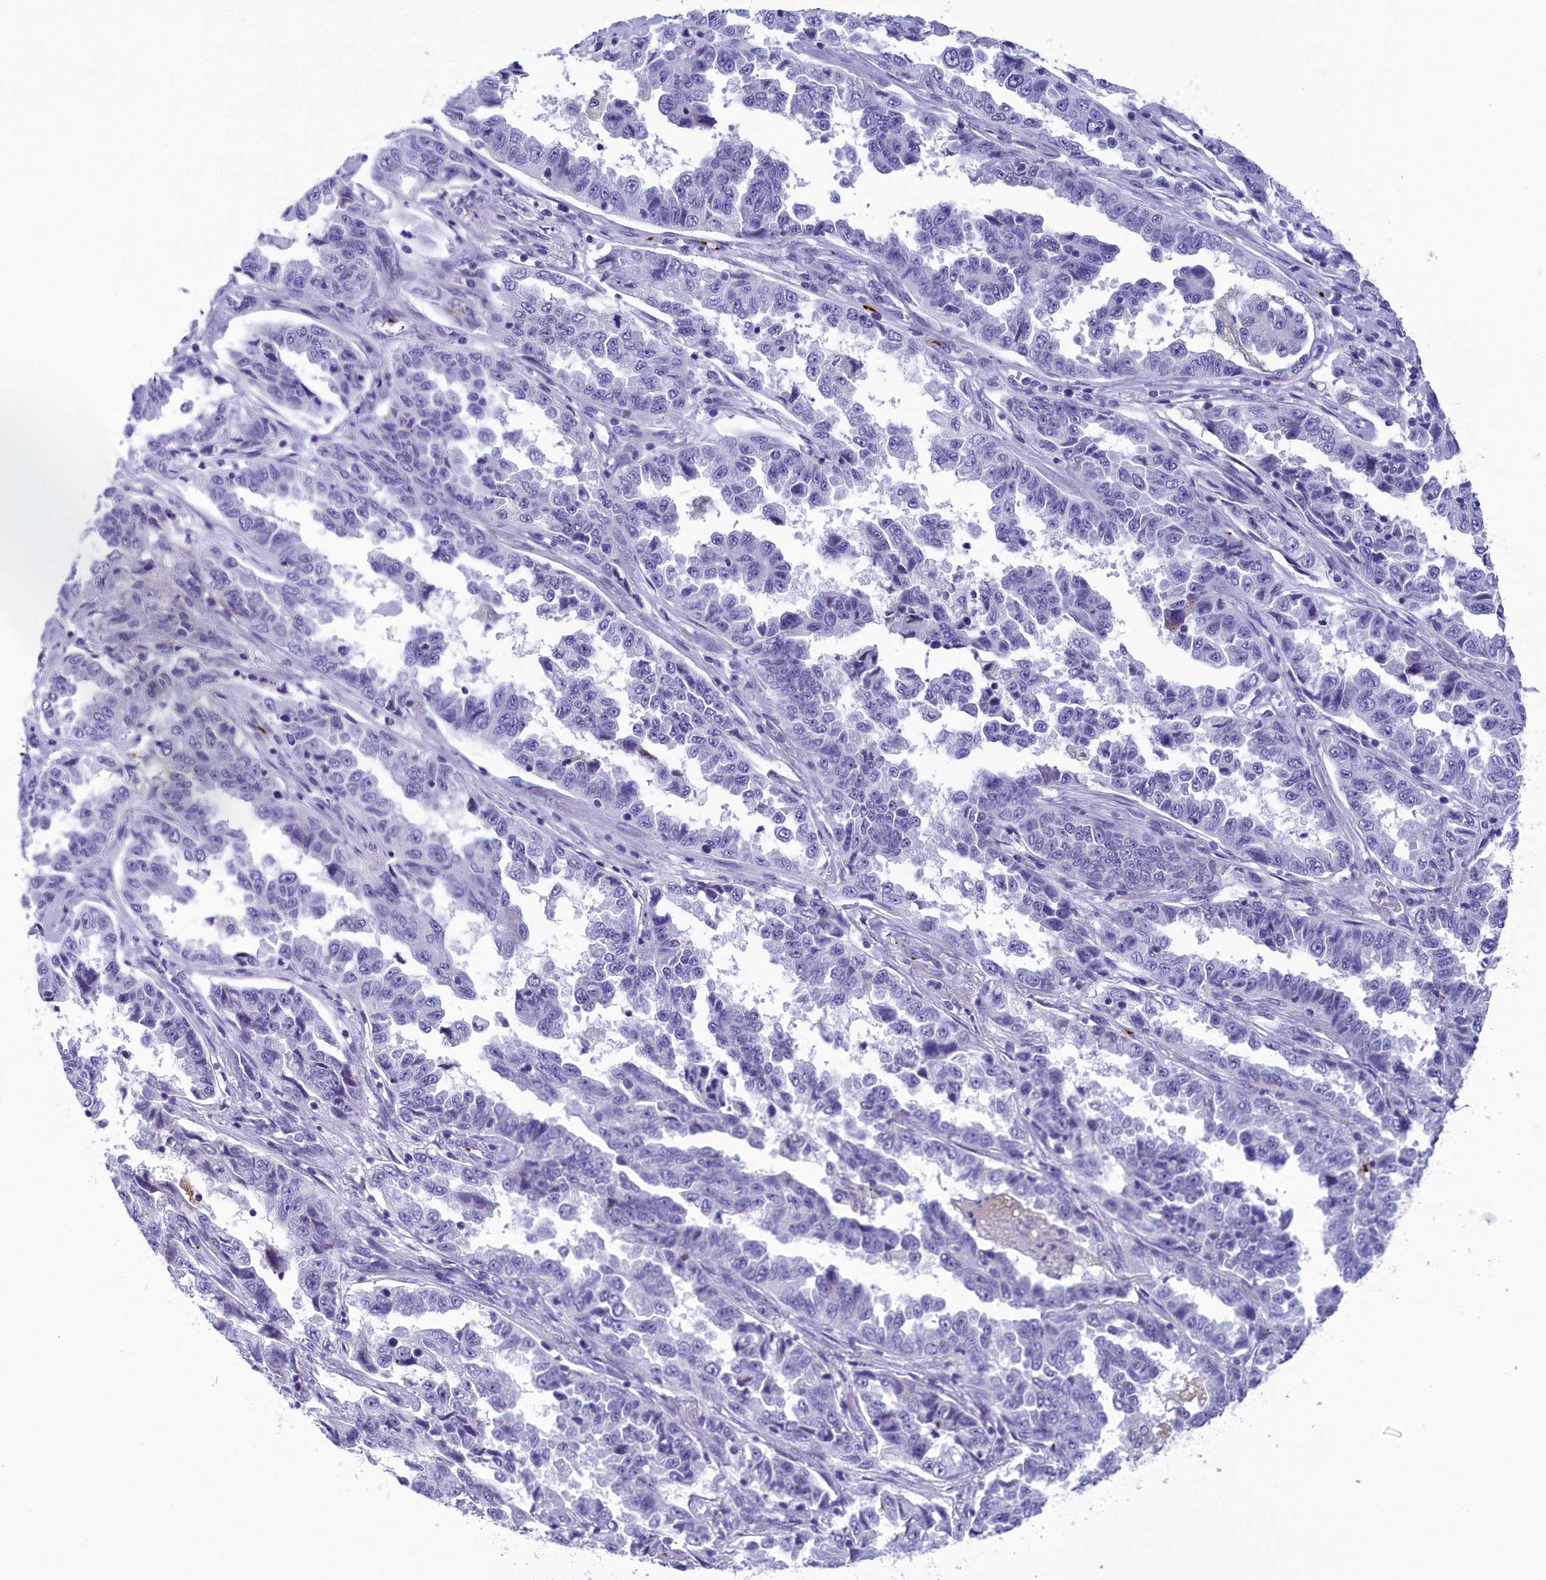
{"staining": {"intensity": "negative", "quantity": "none", "location": "none"}, "tissue": "lung cancer", "cell_type": "Tumor cells", "image_type": "cancer", "snomed": [{"axis": "morphology", "description": "Adenocarcinoma, NOS"}, {"axis": "topography", "description": "Lung"}], "caption": "A histopathology image of human lung cancer is negative for staining in tumor cells.", "gene": "AIFM2", "patient": {"sex": "female", "age": 51}}